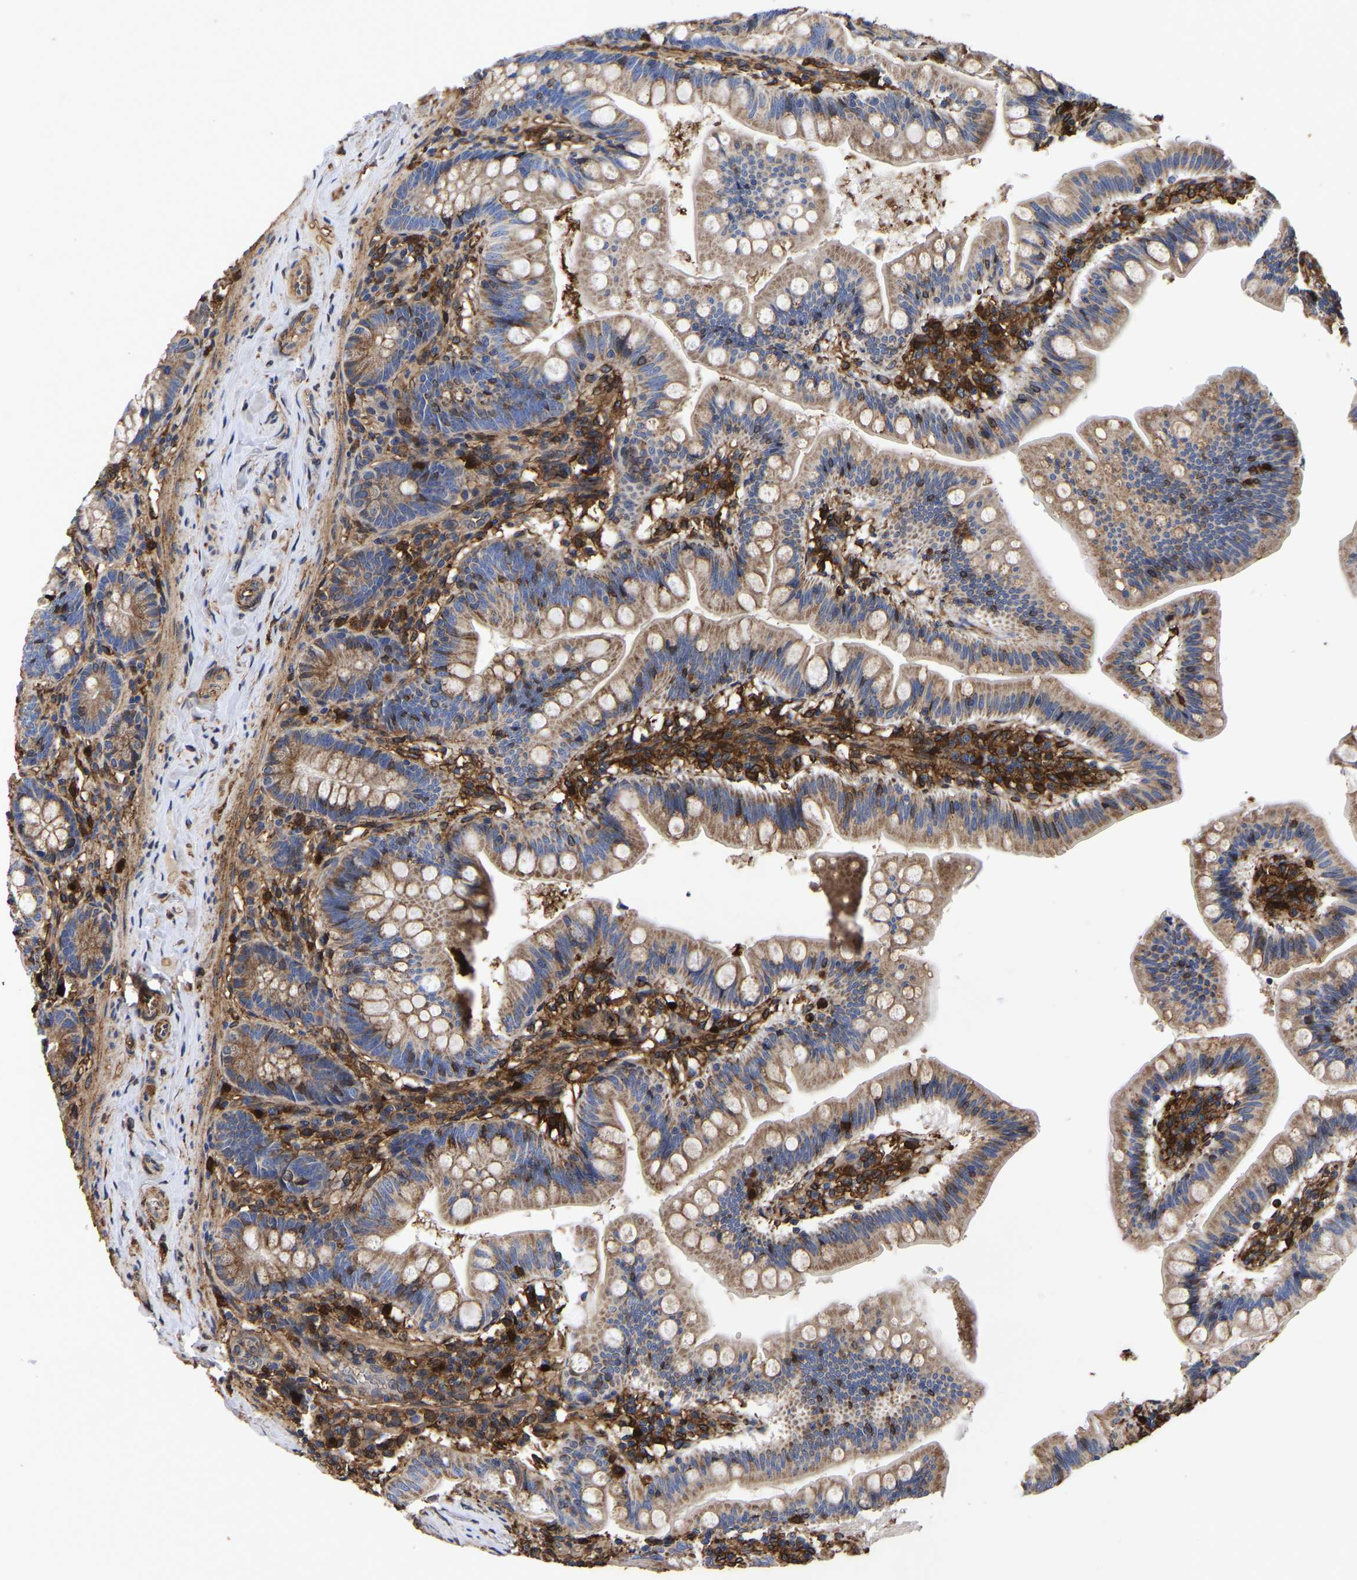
{"staining": {"intensity": "strong", "quantity": ">75%", "location": "cytoplasmic/membranous"}, "tissue": "small intestine", "cell_type": "Glandular cells", "image_type": "normal", "snomed": [{"axis": "morphology", "description": "Normal tissue, NOS"}, {"axis": "topography", "description": "Small intestine"}], "caption": "Immunohistochemistry (IHC) staining of benign small intestine, which displays high levels of strong cytoplasmic/membranous staining in about >75% of glandular cells indicating strong cytoplasmic/membranous protein positivity. The staining was performed using DAB (3,3'-diaminobenzidine) (brown) for protein detection and nuclei were counterstained in hematoxylin (blue).", "gene": "LIF", "patient": {"sex": "male", "age": 7}}